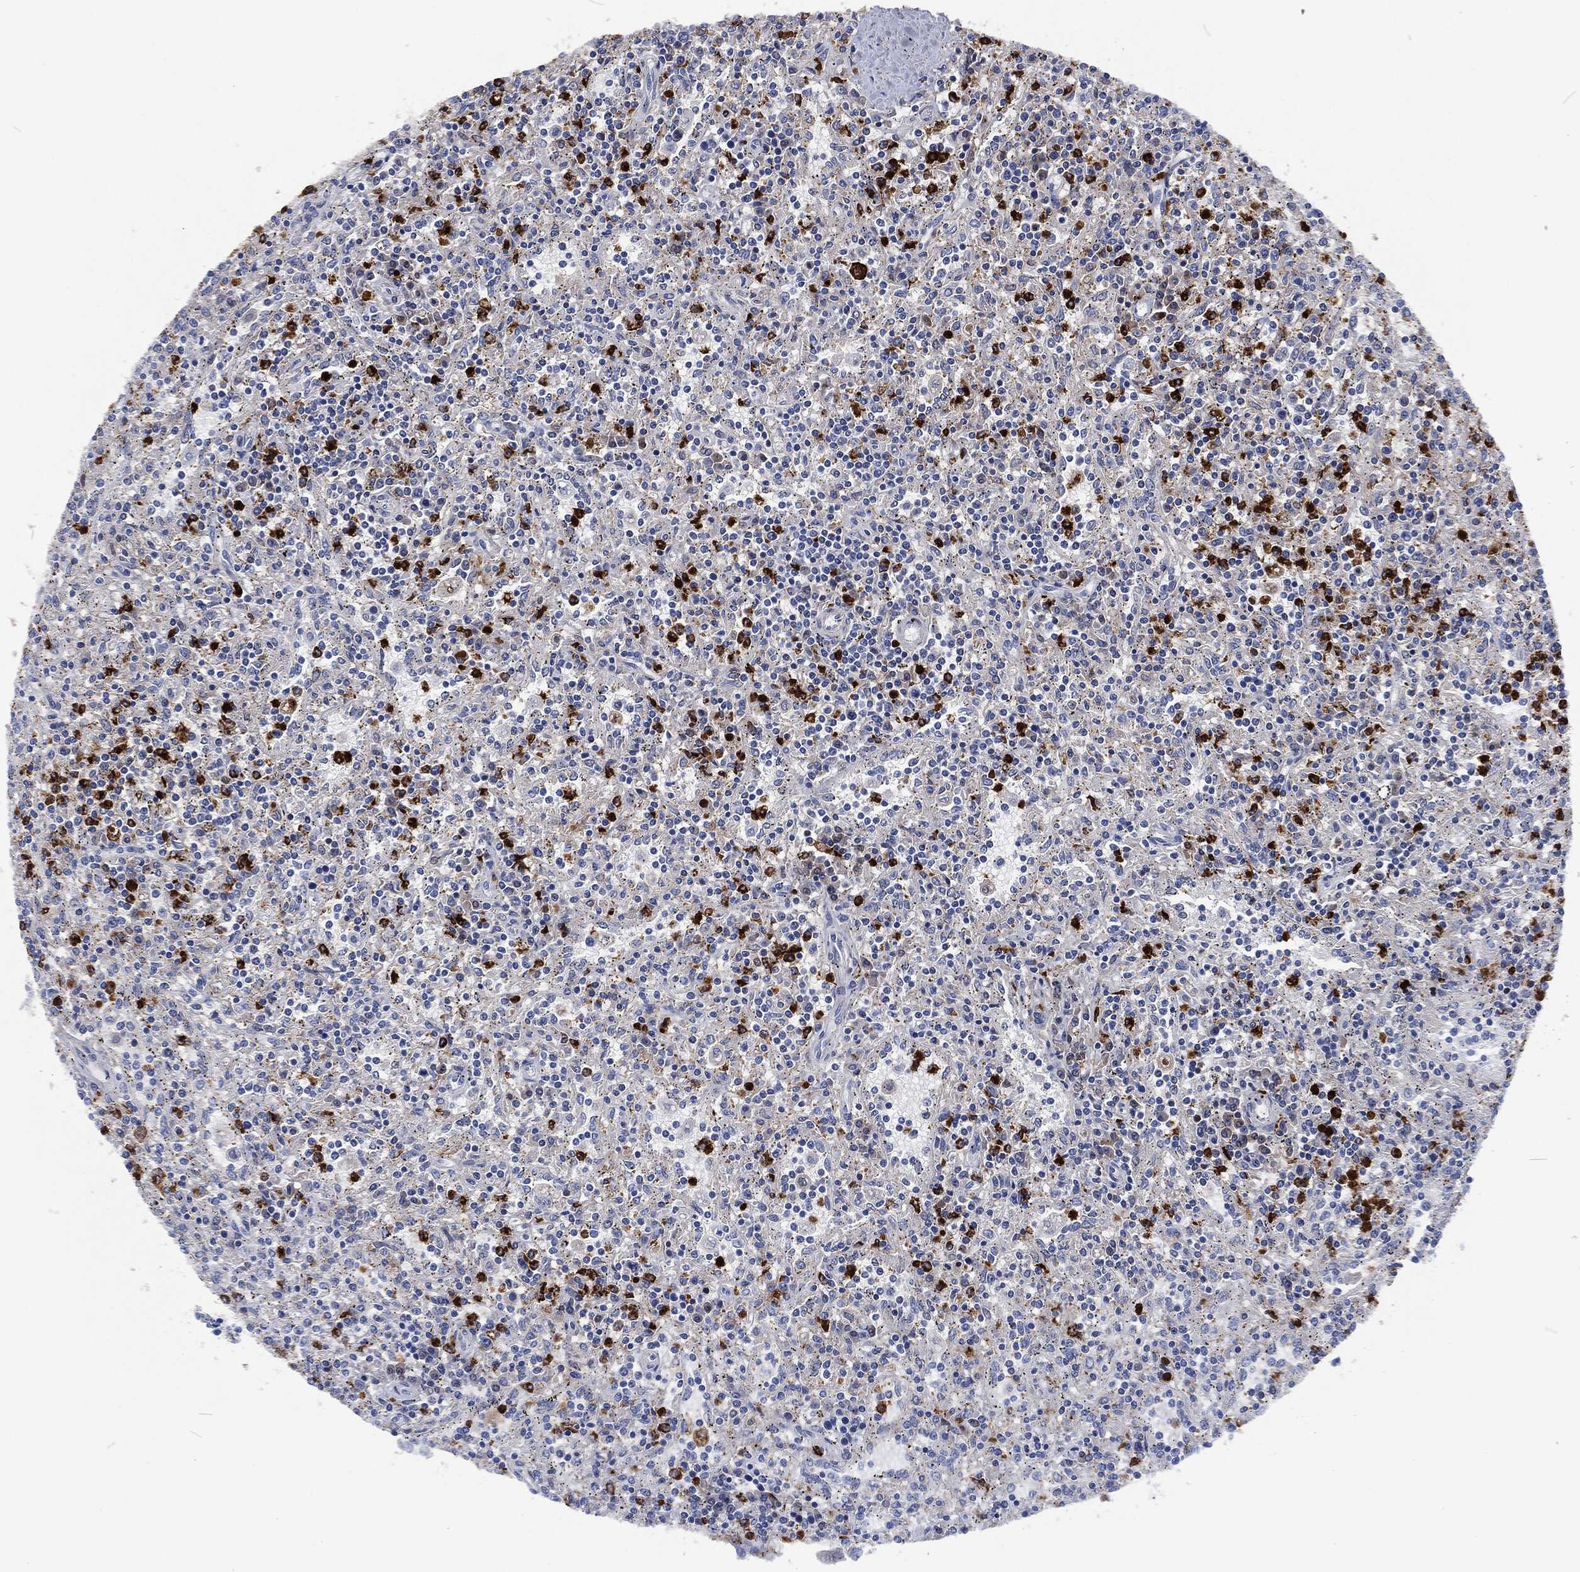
{"staining": {"intensity": "negative", "quantity": "none", "location": "none"}, "tissue": "lymphoma", "cell_type": "Tumor cells", "image_type": "cancer", "snomed": [{"axis": "morphology", "description": "Malignant lymphoma, non-Hodgkin's type, Low grade"}, {"axis": "topography", "description": "Spleen"}], "caption": "DAB immunohistochemical staining of human low-grade malignant lymphoma, non-Hodgkin's type demonstrates no significant staining in tumor cells.", "gene": "MPO", "patient": {"sex": "male", "age": 62}}